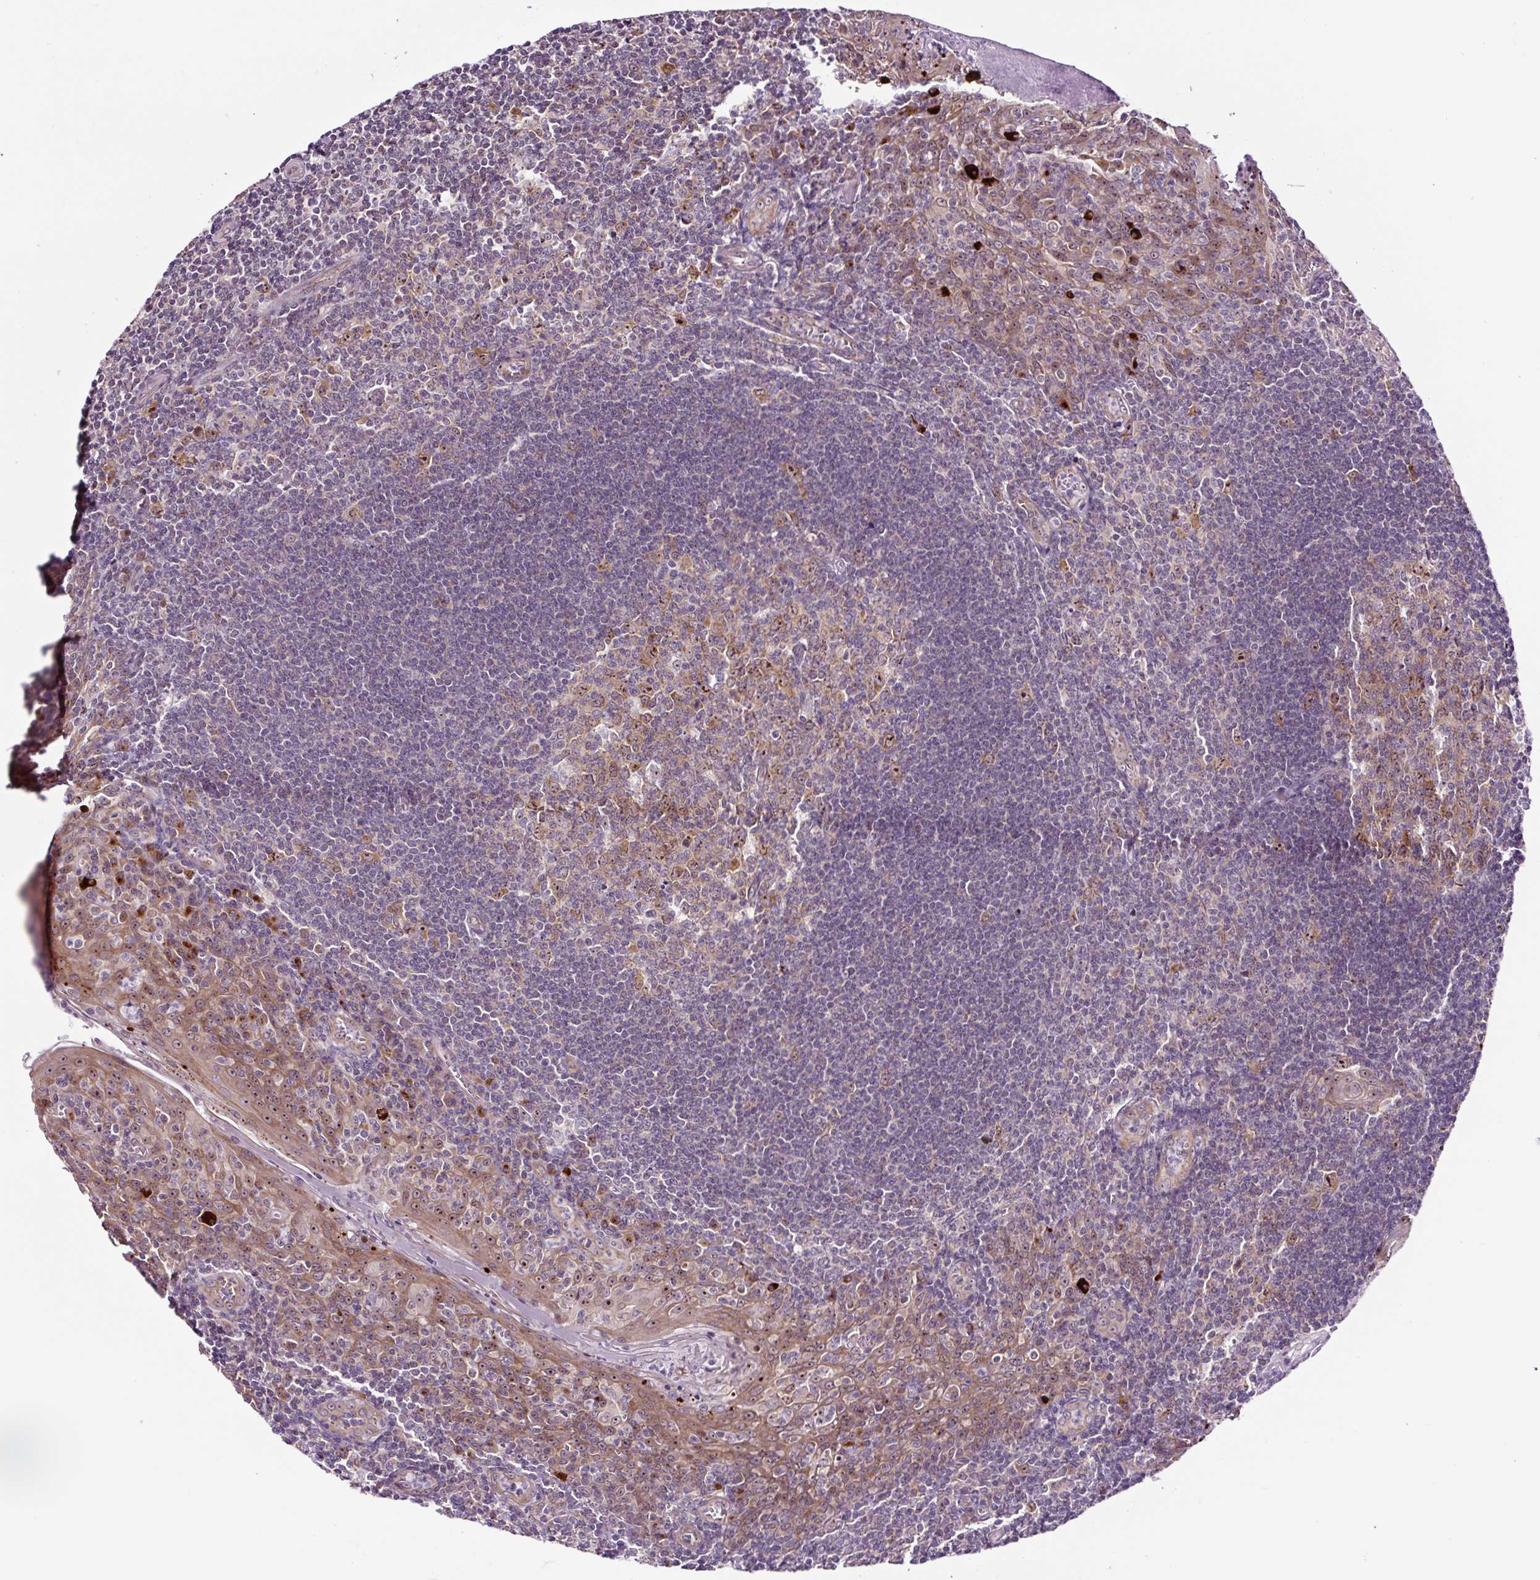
{"staining": {"intensity": "negative", "quantity": "none", "location": "none"}, "tissue": "tonsil", "cell_type": "Germinal center cells", "image_type": "normal", "snomed": [{"axis": "morphology", "description": "Normal tissue, NOS"}, {"axis": "topography", "description": "Tonsil"}], "caption": "High power microscopy image of an IHC histopathology image of unremarkable tonsil, revealing no significant staining in germinal center cells.", "gene": "NOM1", "patient": {"sex": "male", "age": 27}}